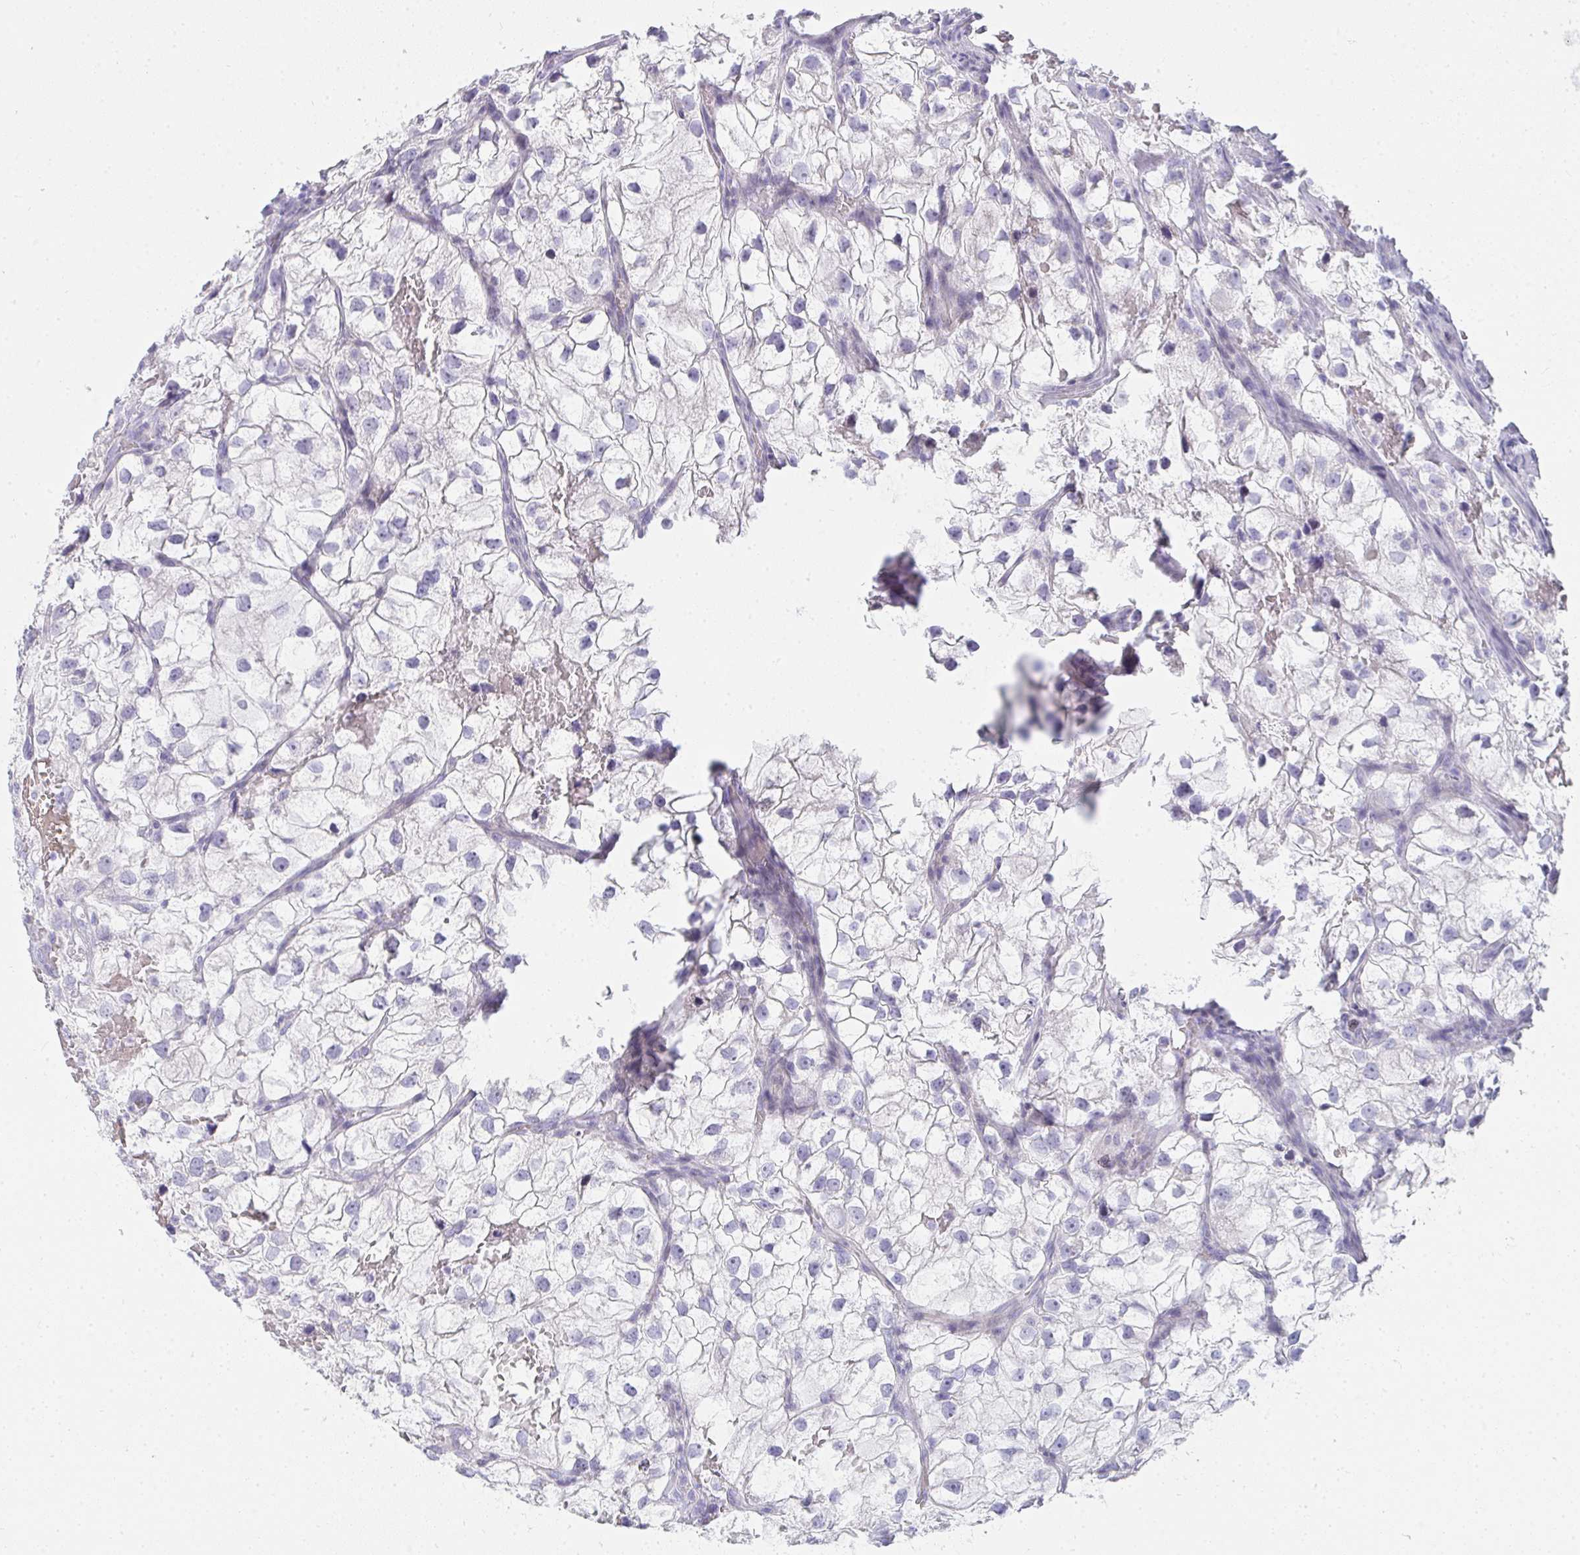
{"staining": {"intensity": "negative", "quantity": "none", "location": "none"}, "tissue": "renal cancer", "cell_type": "Tumor cells", "image_type": "cancer", "snomed": [{"axis": "morphology", "description": "Adenocarcinoma, NOS"}, {"axis": "topography", "description": "Kidney"}], "caption": "This is a micrograph of immunohistochemistry (IHC) staining of renal cancer (adenocarcinoma), which shows no expression in tumor cells.", "gene": "ZNF182", "patient": {"sex": "male", "age": 59}}